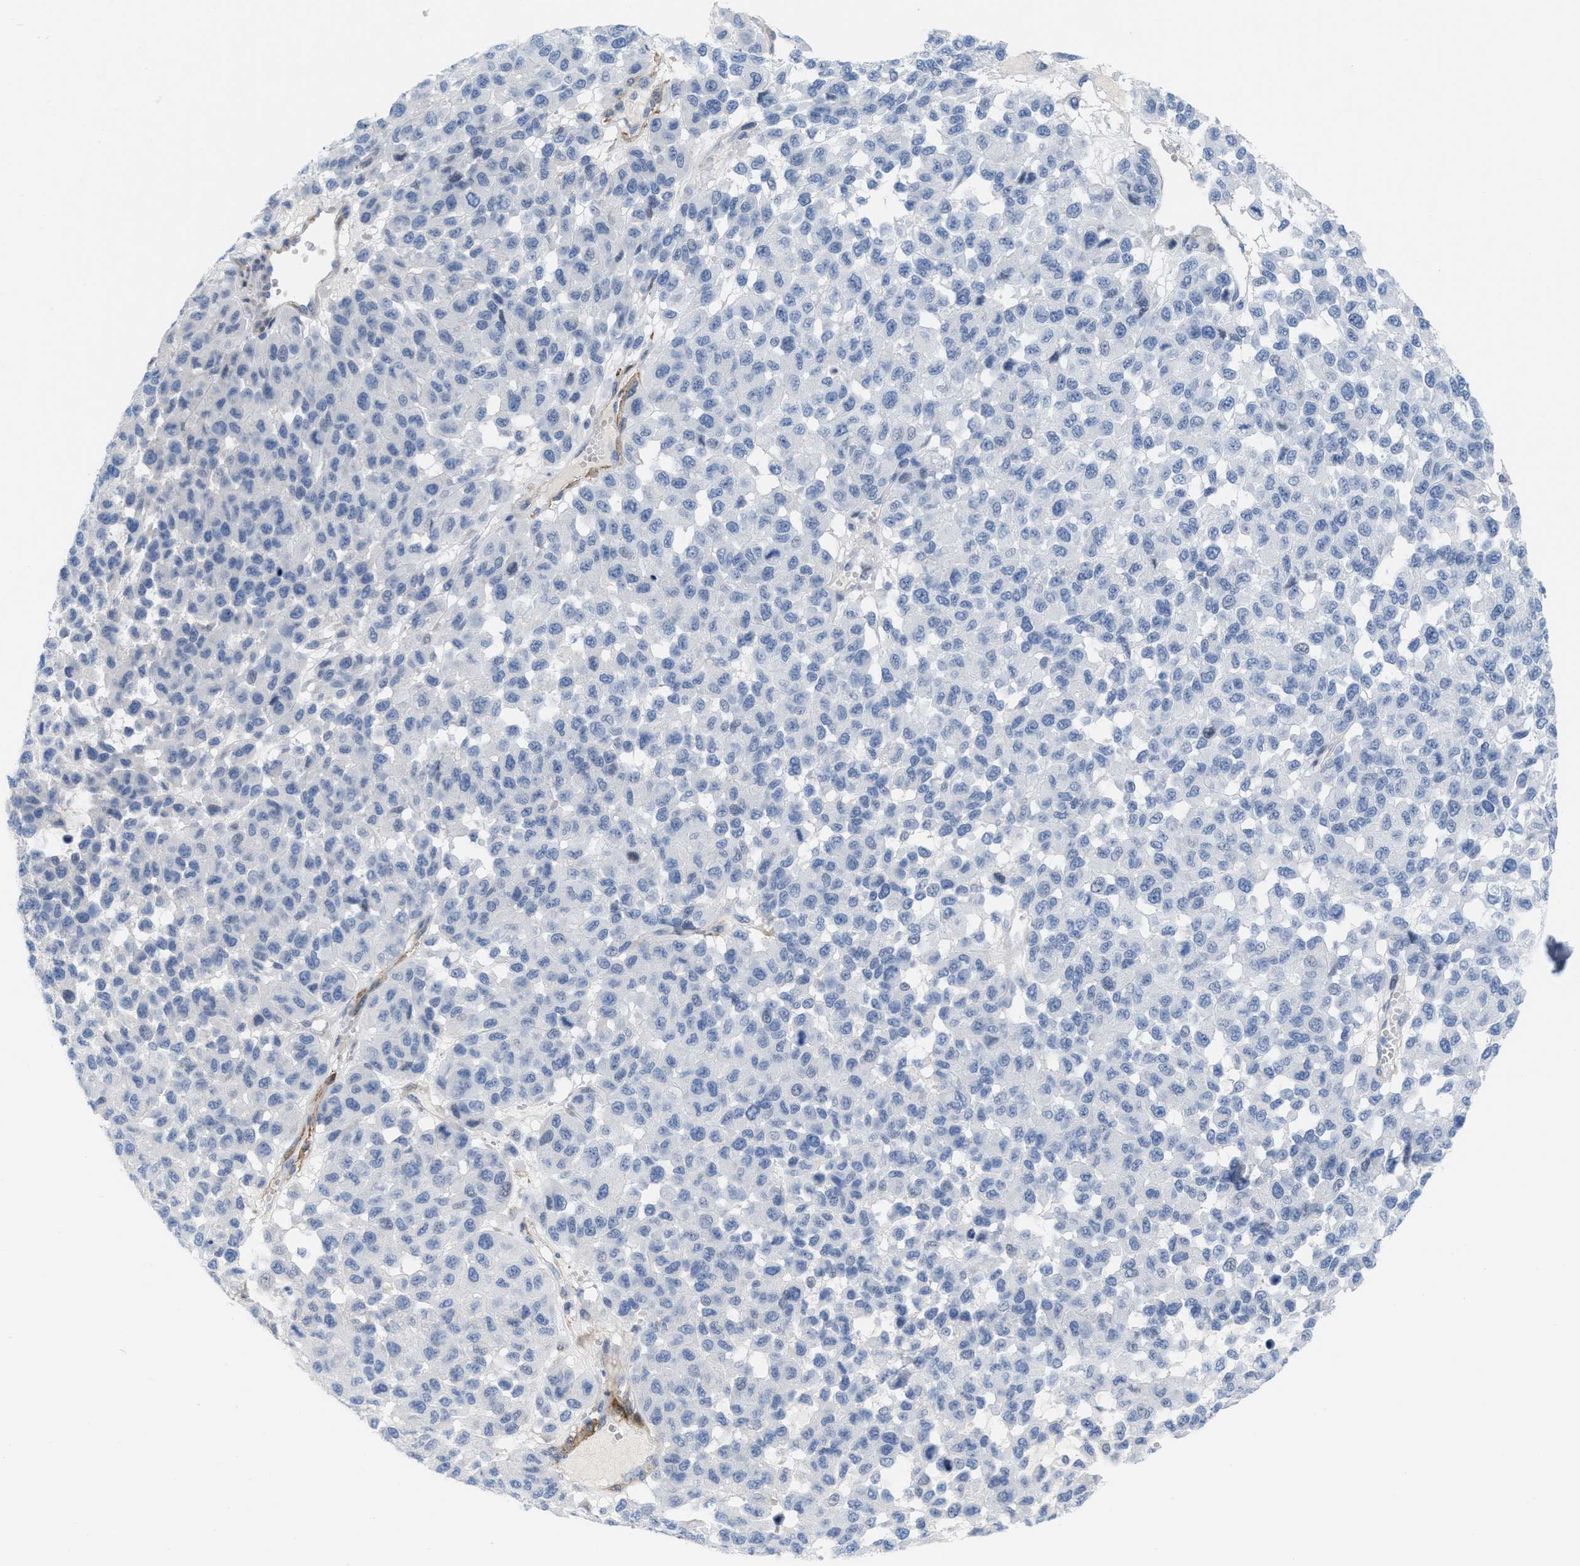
{"staining": {"intensity": "negative", "quantity": "none", "location": "none"}, "tissue": "melanoma", "cell_type": "Tumor cells", "image_type": "cancer", "snomed": [{"axis": "morphology", "description": "Malignant melanoma, NOS"}, {"axis": "topography", "description": "Skin"}], "caption": "DAB (3,3'-diaminobenzidine) immunohistochemical staining of human melanoma exhibits no significant expression in tumor cells. The staining is performed using DAB (3,3'-diaminobenzidine) brown chromogen with nuclei counter-stained in using hematoxylin.", "gene": "TAGLN", "patient": {"sex": "male", "age": 62}}